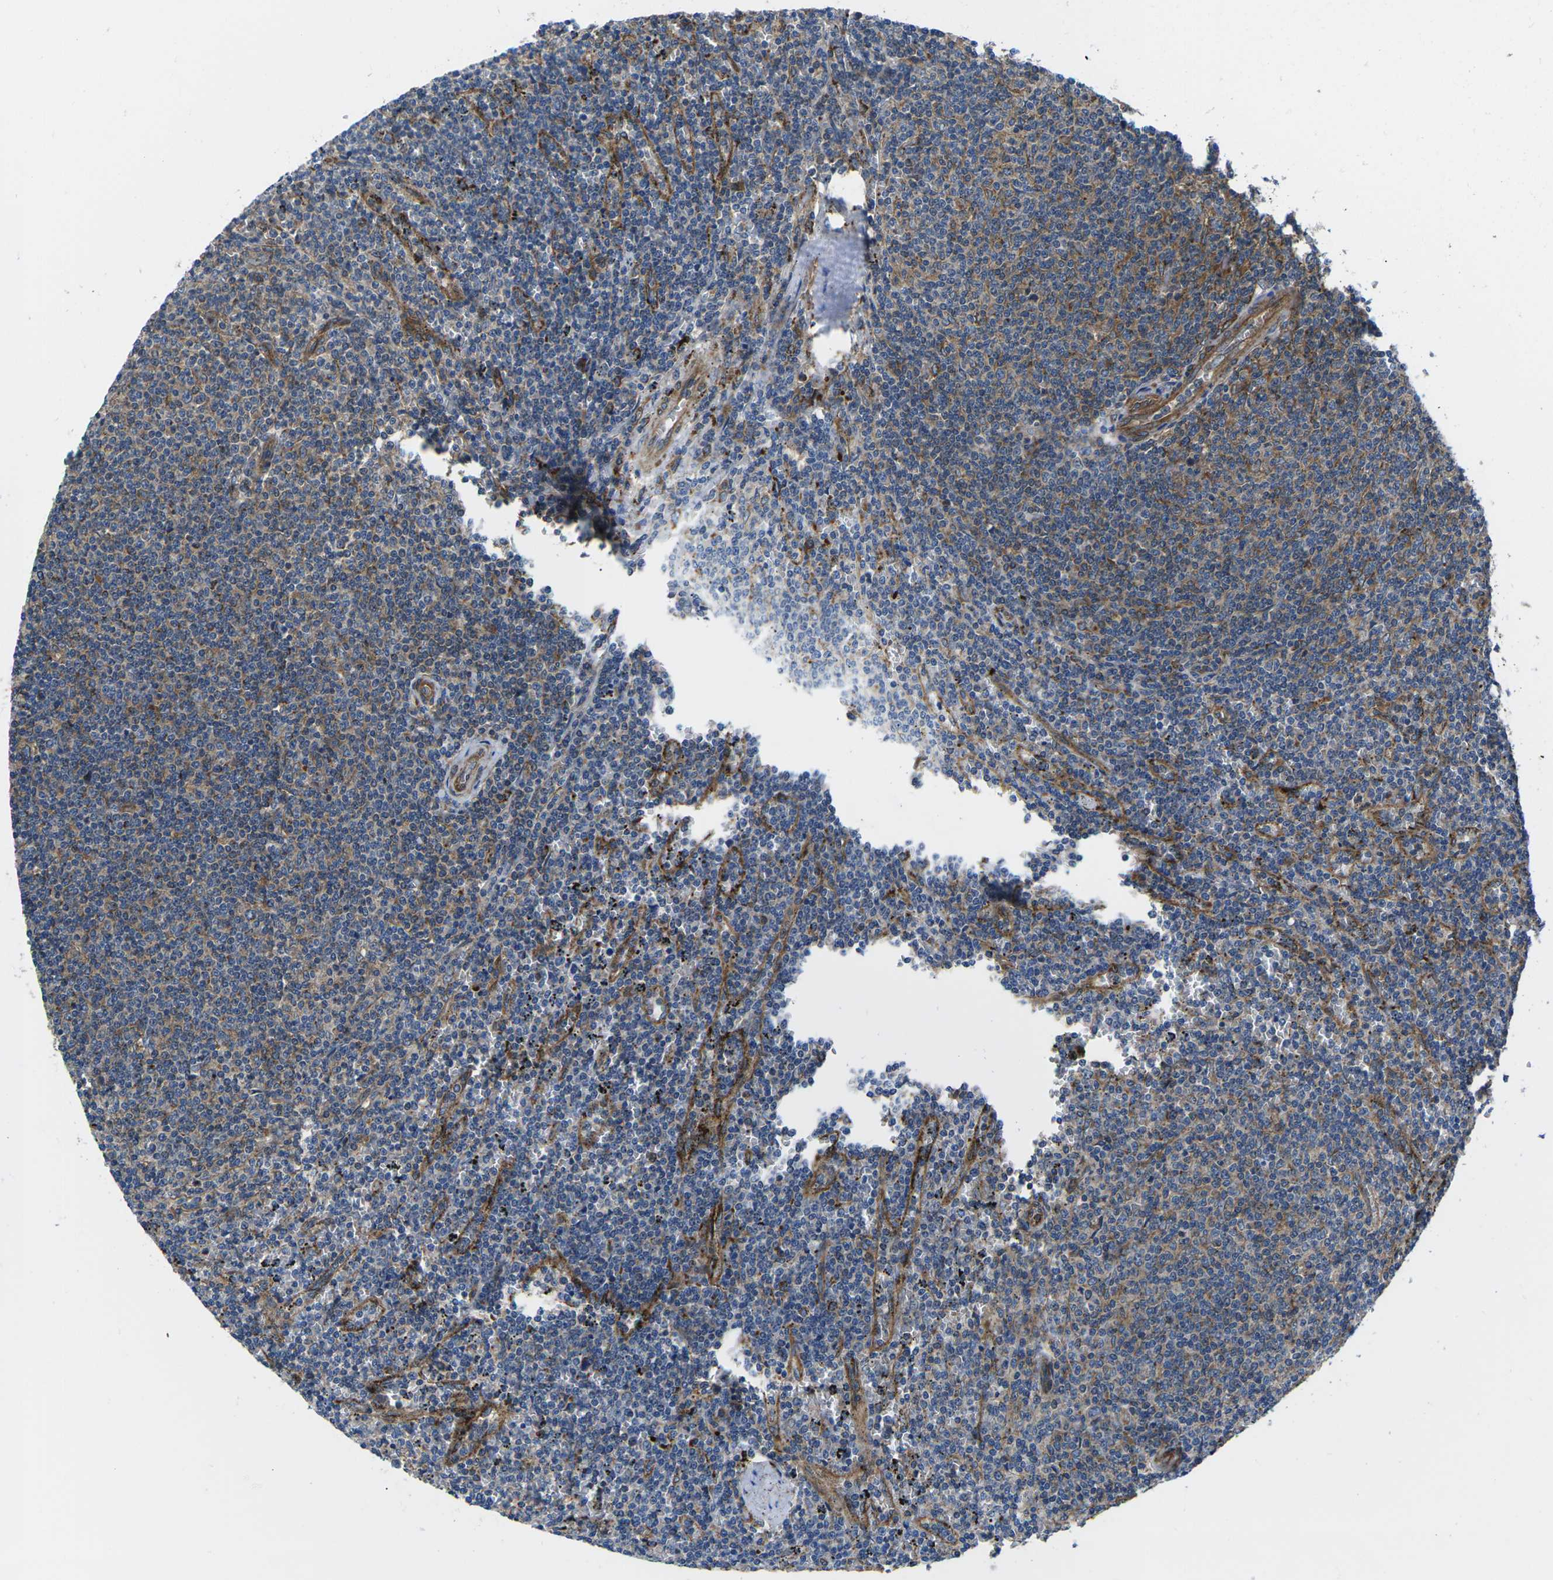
{"staining": {"intensity": "moderate", "quantity": "<25%", "location": "cytoplasmic/membranous"}, "tissue": "lymphoma", "cell_type": "Tumor cells", "image_type": "cancer", "snomed": [{"axis": "morphology", "description": "Malignant lymphoma, non-Hodgkin's type, Low grade"}, {"axis": "topography", "description": "Spleen"}], "caption": "High-power microscopy captured an immunohistochemistry (IHC) micrograph of low-grade malignant lymphoma, non-Hodgkin's type, revealing moderate cytoplasmic/membranous staining in about <25% of tumor cells. Ihc stains the protein in brown and the nuclei are stained blue.", "gene": "DLG1", "patient": {"sex": "female", "age": 50}}